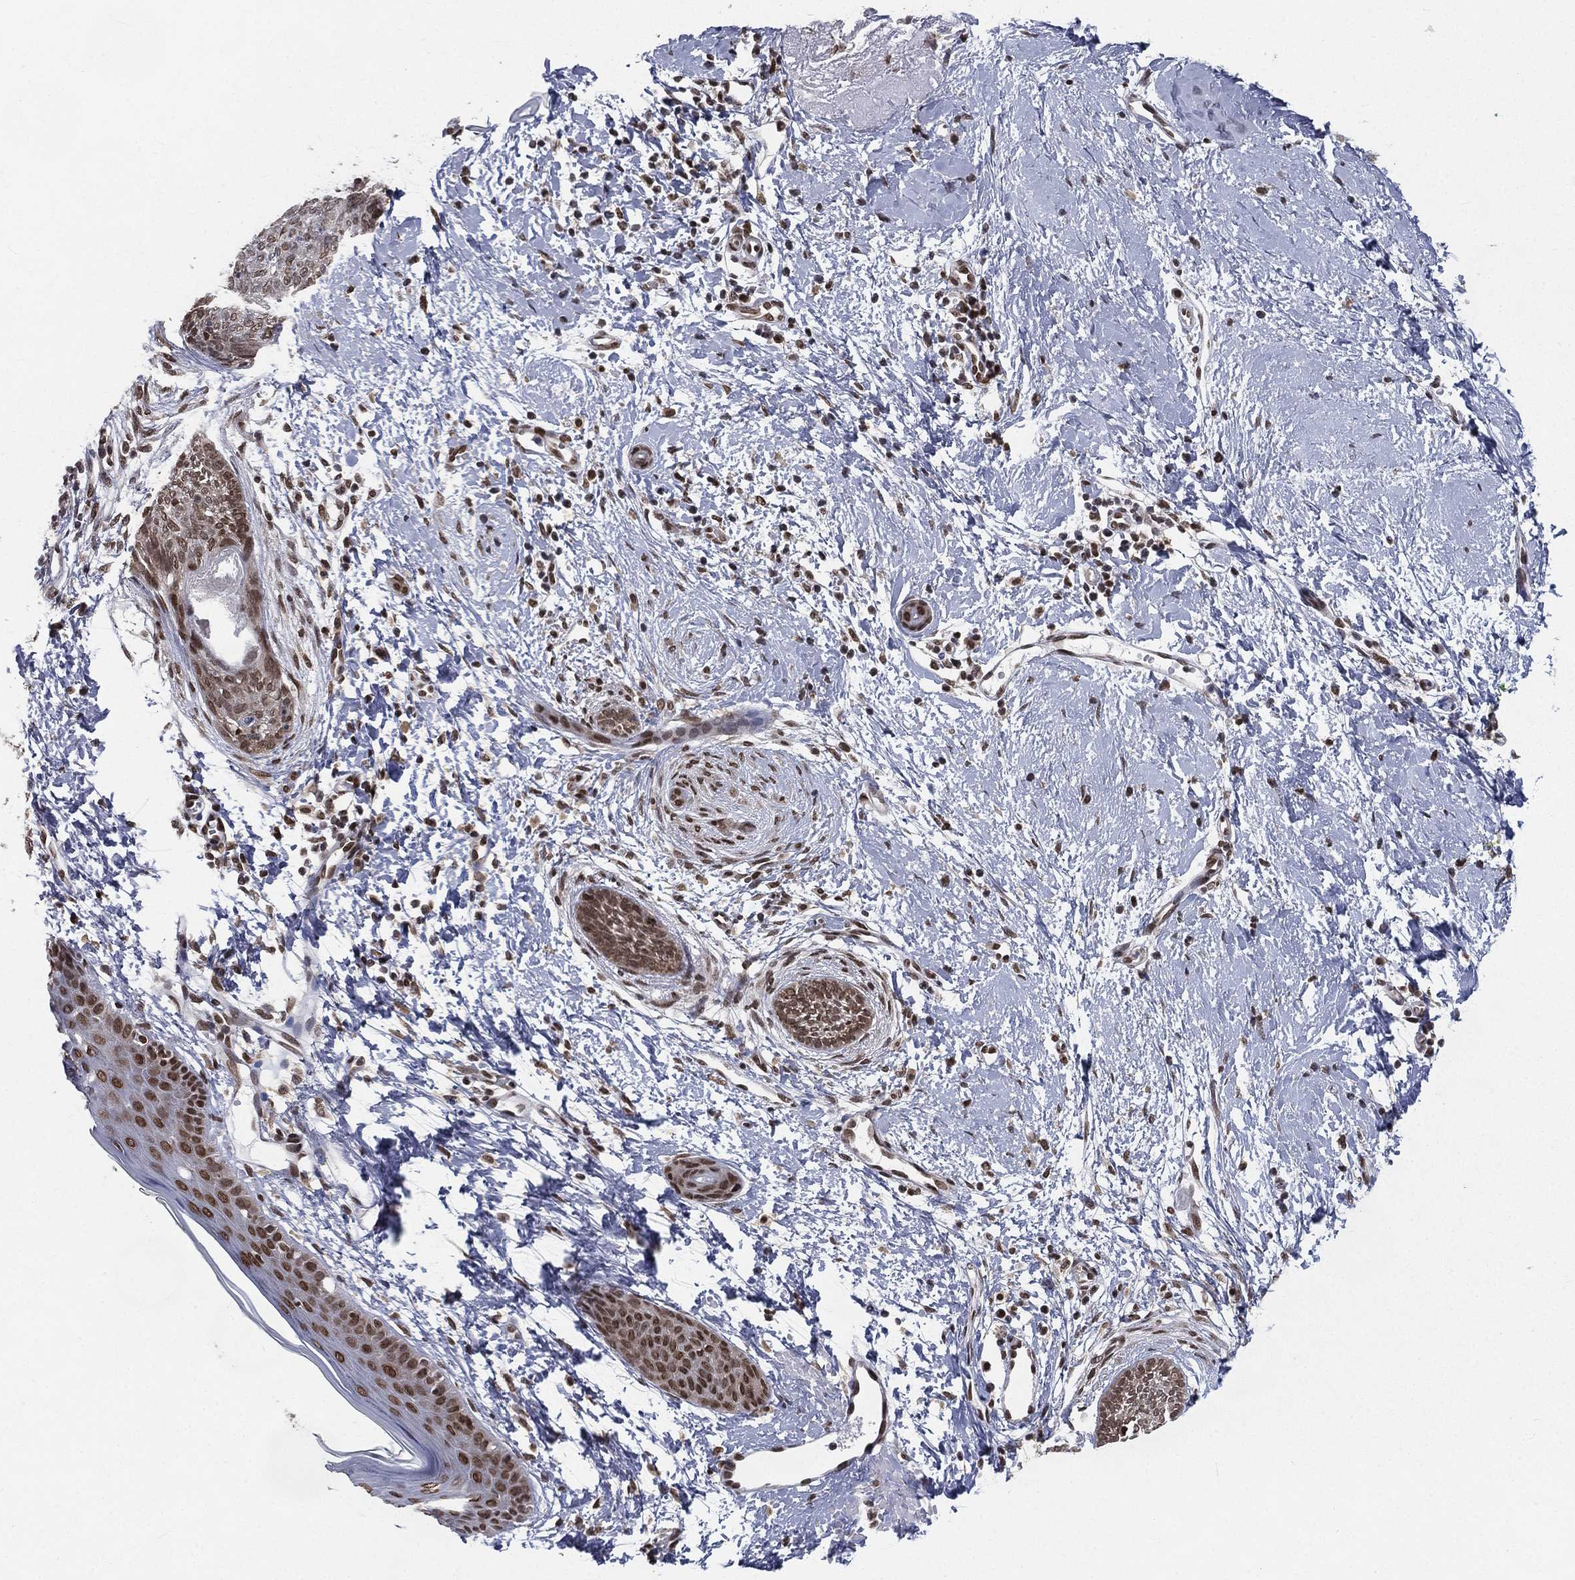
{"staining": {"intensity": "moderate", "quantity": ">75%", "location": "nuclear"}, "tissue": "skin cancer", "cell_type": "Tumor cells", "image_type": "cancer", "snomed": [{"axis": "morphology", "description": "Basal cell carcinoma"}, {"axis": "topography", "description": "Skin"}], "caption": "Immunohistochemical staining of human skin basal cell carcinoma reveals medium levels of moderate nuclear staining in about >75% of tumor cells.", "gene": "FUBP3", "patient": {"sex": "female", "age": 65}}